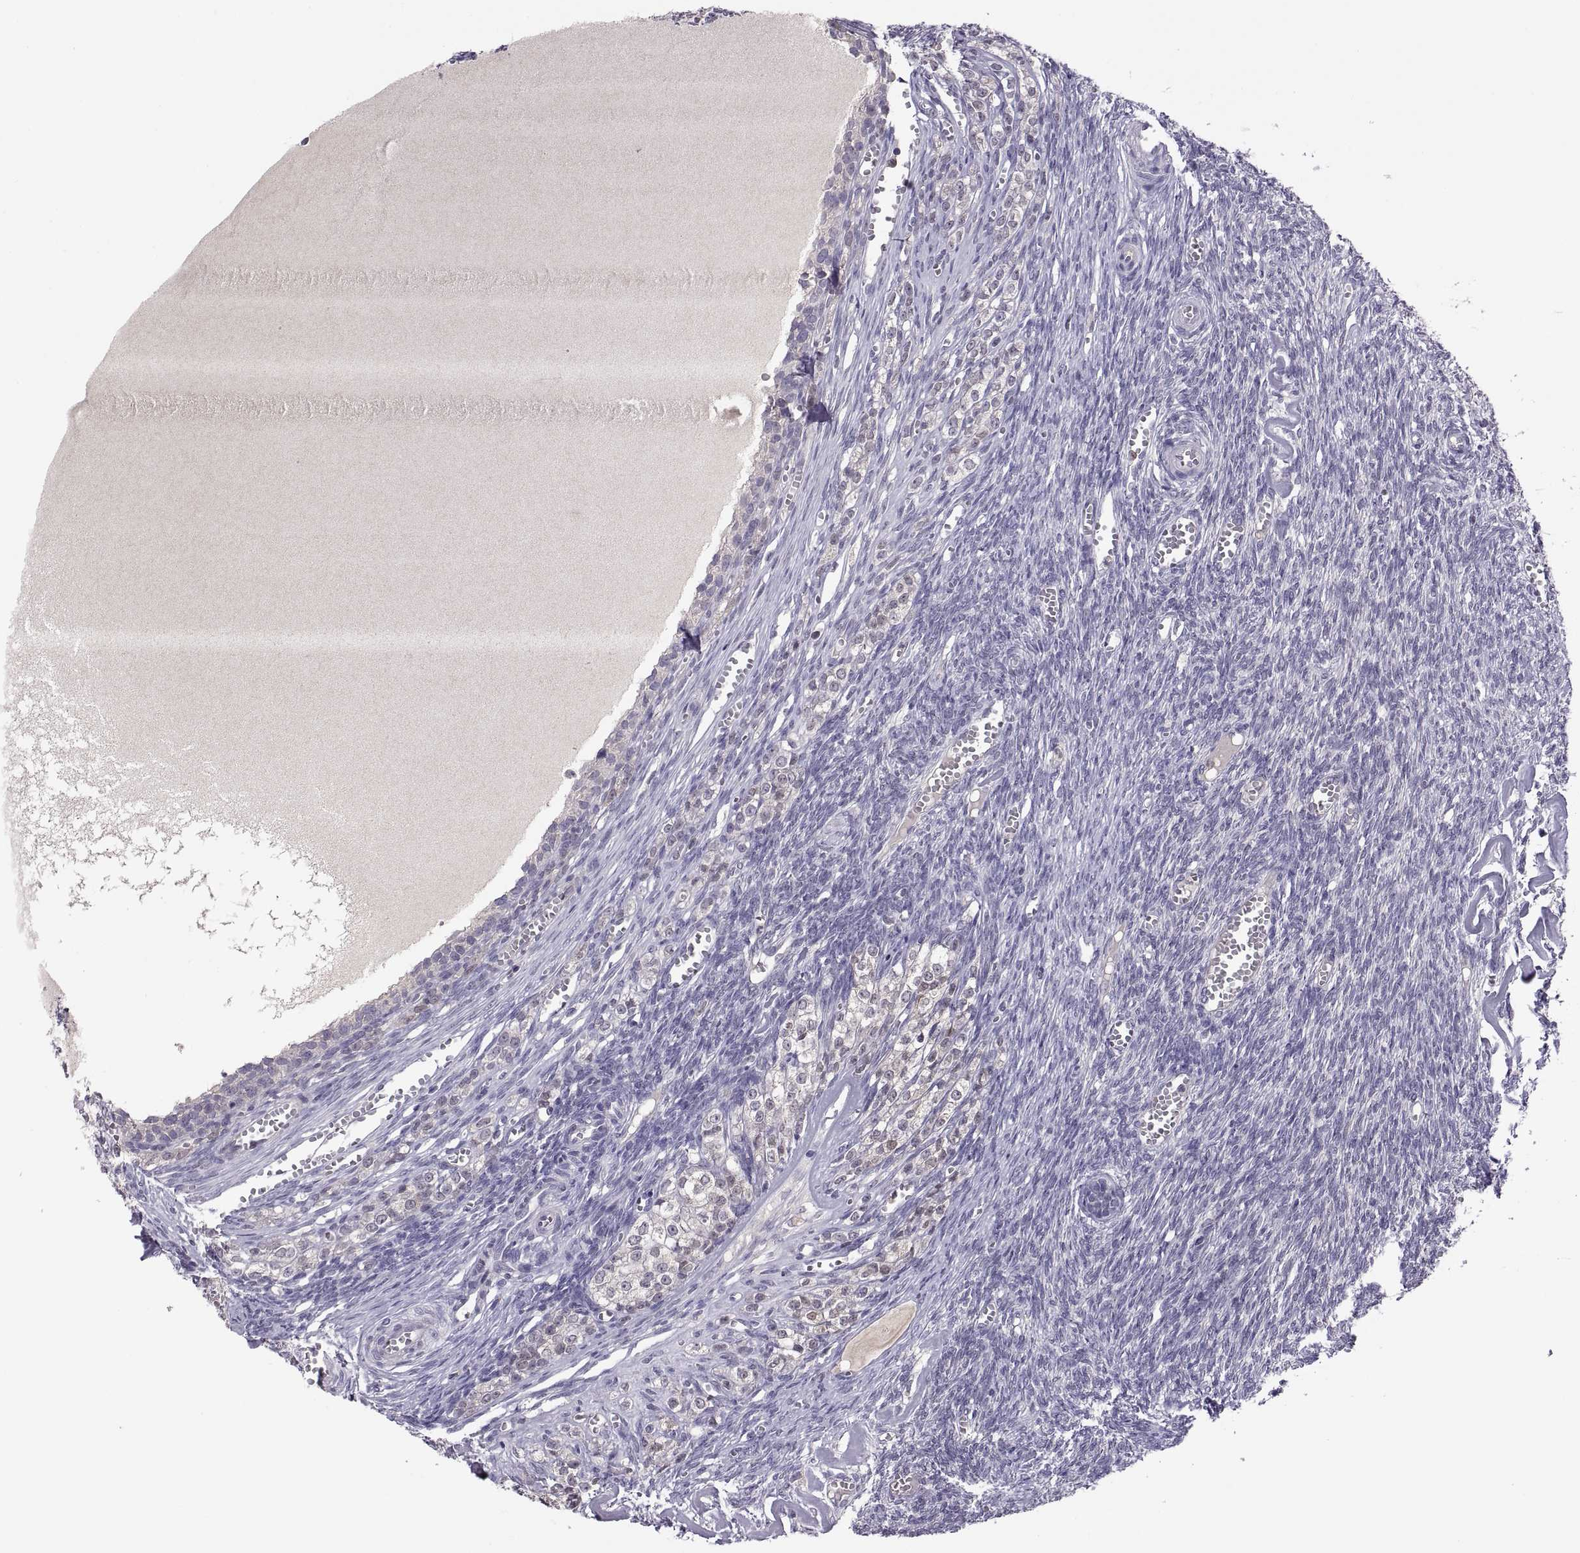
{"staining": {"intensity": "negative", "quantity": "none", "location": "none"}, "tissue": "ovary", "cell_type": "Follicle cells", "image_type": "normal", "snomed": [{"axis": "morphology", "description": "Normal tissue, NOS"}, {"axis": "topography", "description": "Ovary"}], "caption": "Follicle cells are negative for brown protein staining in unremarkable ovary. Nuclei are stained in blue.", "gene": "FGF9", "patient": {"sex": "female", "age": 43}}